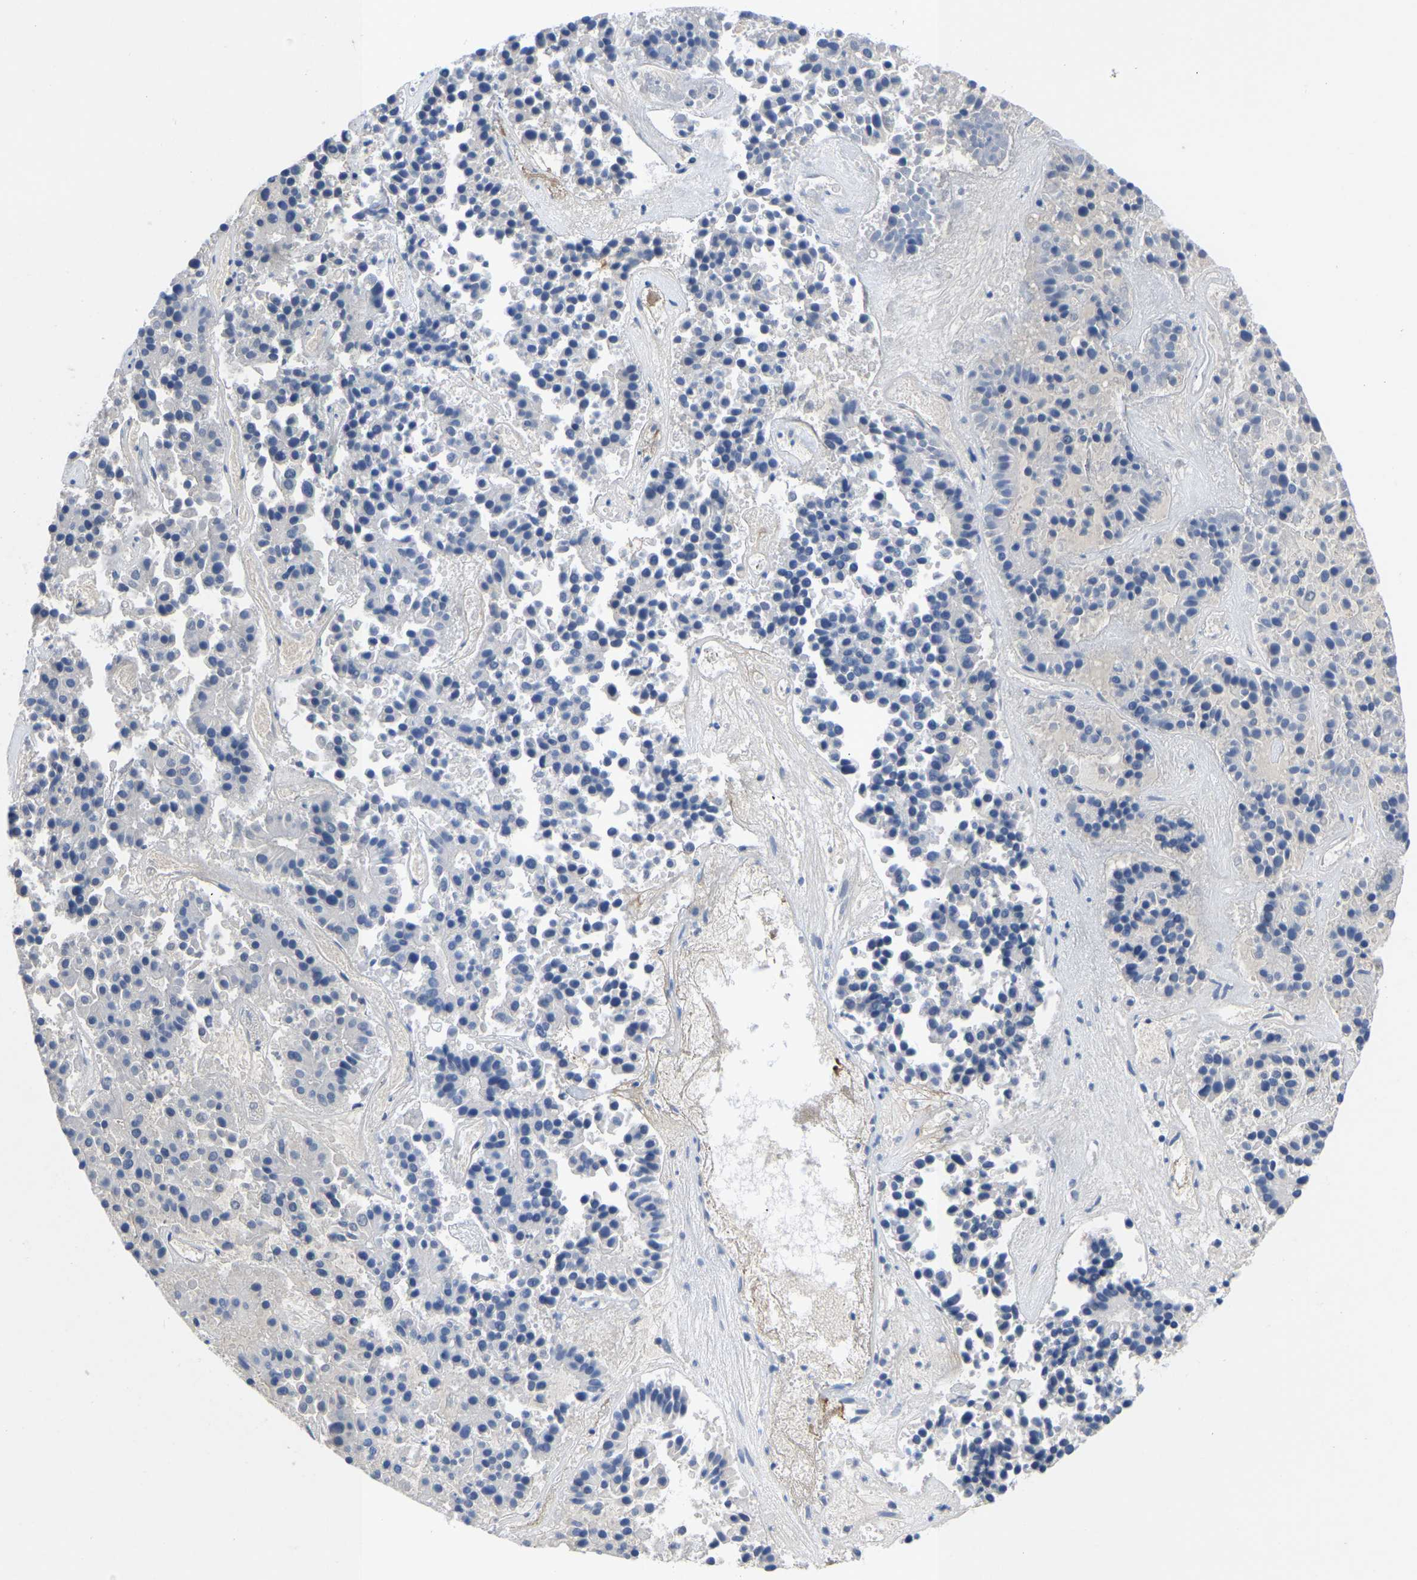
{"staining": {"intensity": "negative", "quantity": "none", "location": "none"}, "tissue": "pancreatic cancer", "cell_type": "Tumor cells", "image_type": "cancer", "snomed": [{"axis": "morphology", "description": "Adenocarcinoma, NOS"}, {"axis": "topography", "description": "Pancreas"}], "caption": "A micrograph of human pancreatic cancer (adenocarcinoma) is negative for staining in tumor cells.", "gene": "ABCA10", "patient": {"sex": "male", "age": 50}}